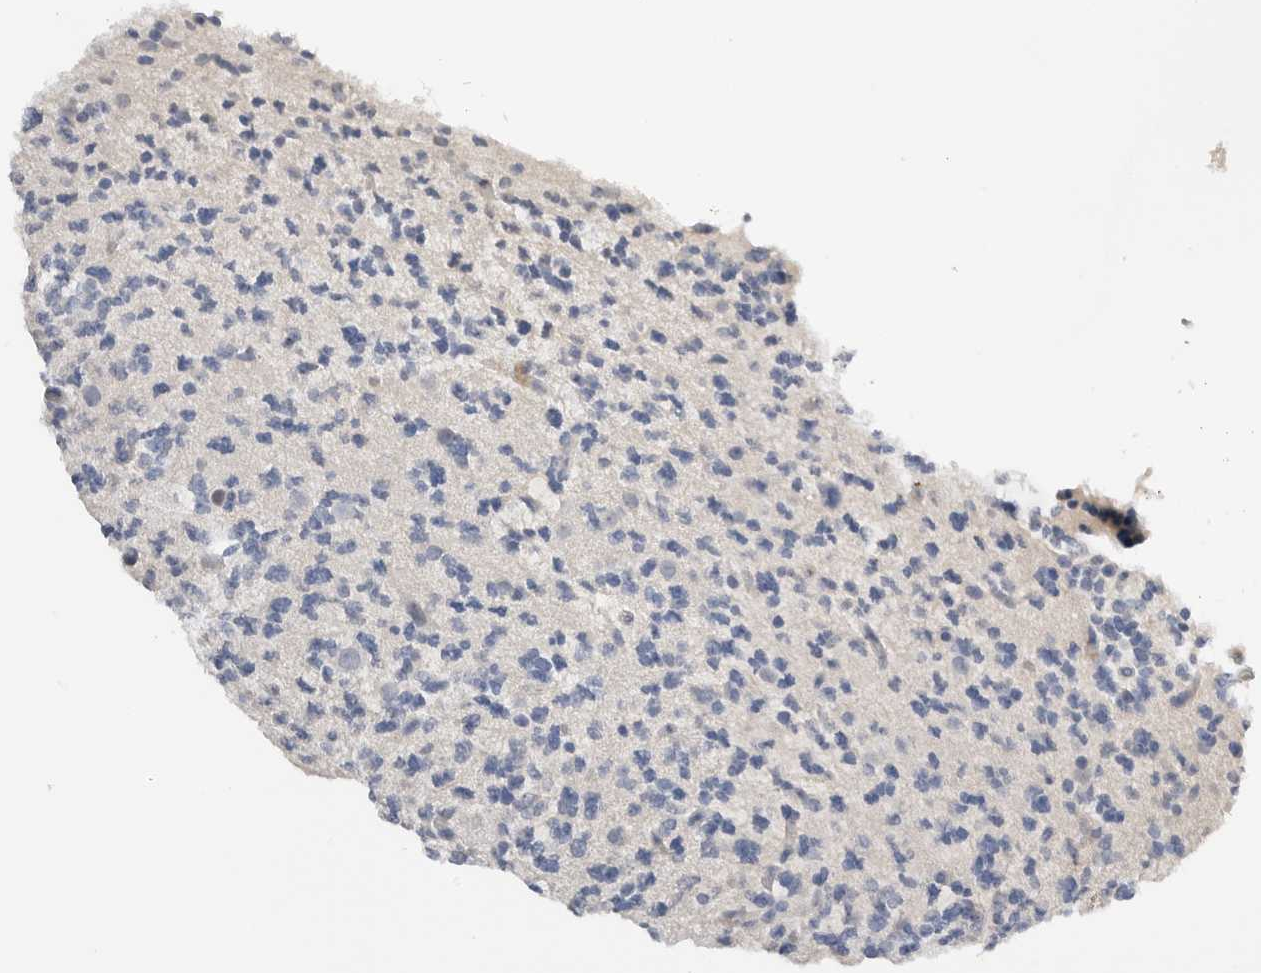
{"staining": {"intensity": "negative", "quantity": "none", "location": "none"}, "tissue": "glioma", "cell_type": "Tumor cells", "image_type": "cancer", "snomed": [{"axis": "morphology", "description": "Glioma, malignant, Low grade"}, {"axis": "topography", "description": "Brain"}], "caption": "The immunohistochemistry micrograph has no significant expression in tumor cells of malignant glioma (low-grade) tissue.", "gene": "FABP6", "patient": {"sex": "male", "age": 38}}